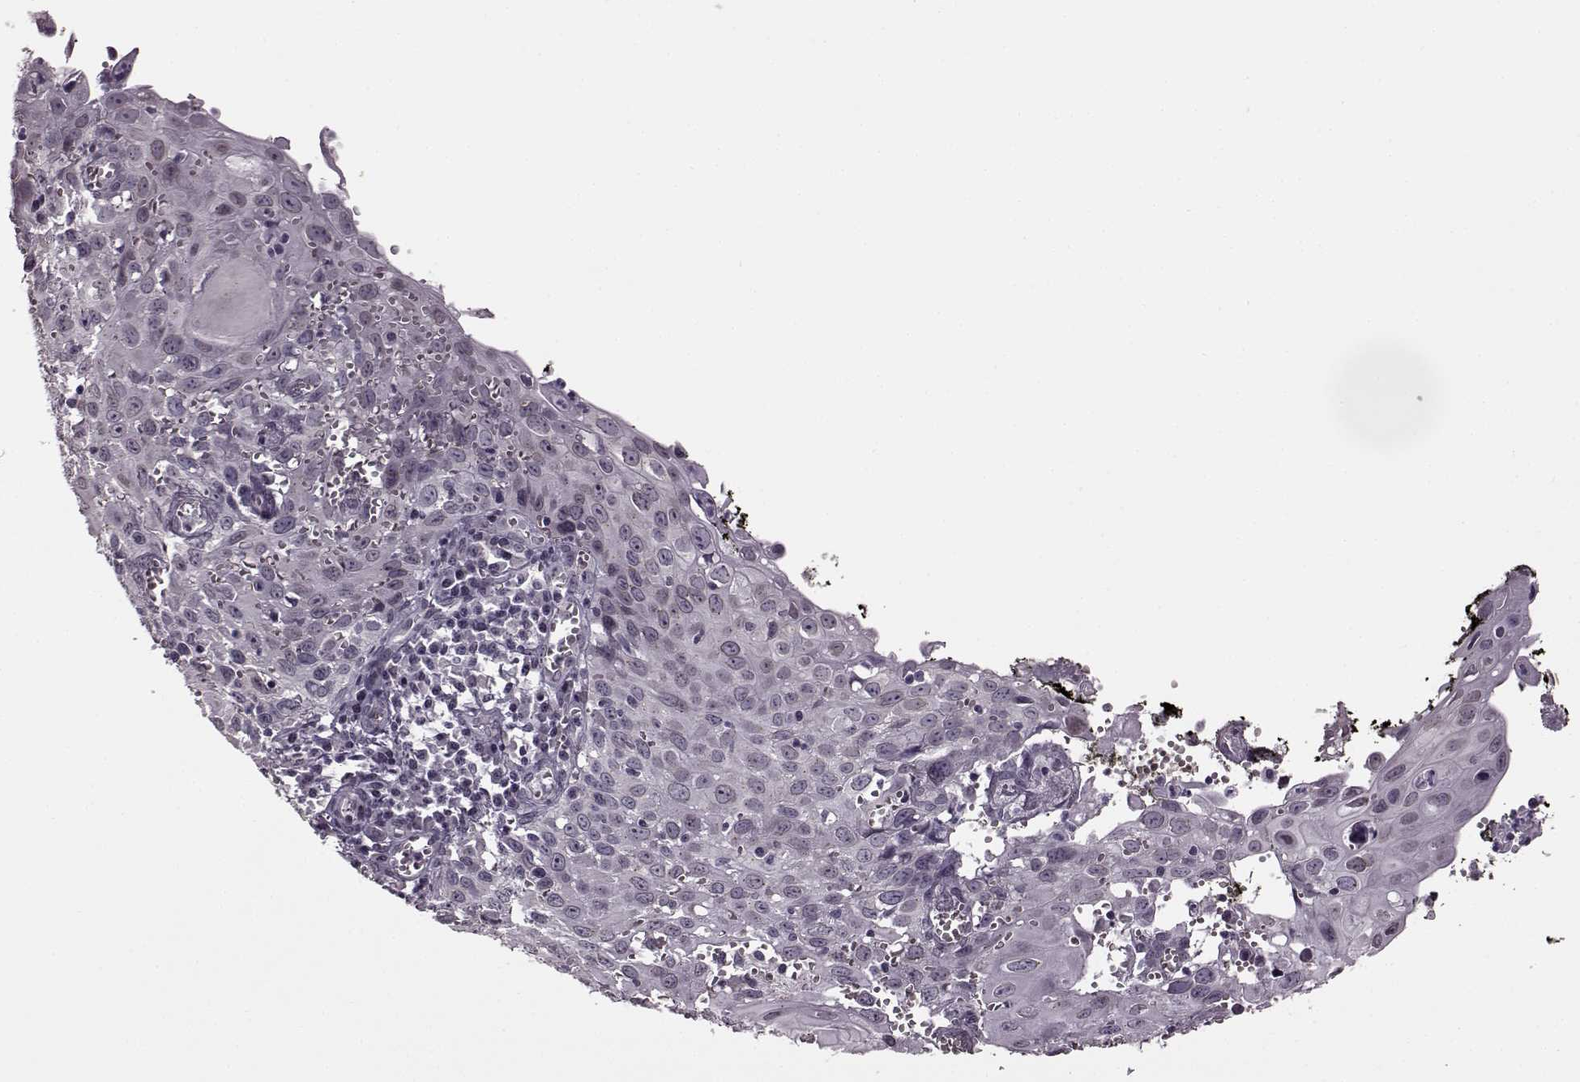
{"staining": {"intensity": "negative", "quantity": "none", "location": "none"}, "tissue": "cervical cancer", "cell_type": "Tumor cells", "image_type": "cancer", "snomed": [{"axis": "morphology", "description": "Squamous cell carcinoma, NOS"}, {"axis": "topography", "description": "Cervix"}], "caption": "Tumor cells show no significant staining in cervical cancer.", "gene": "STX1B", "patient": {"sex": "female", "age": 38}}